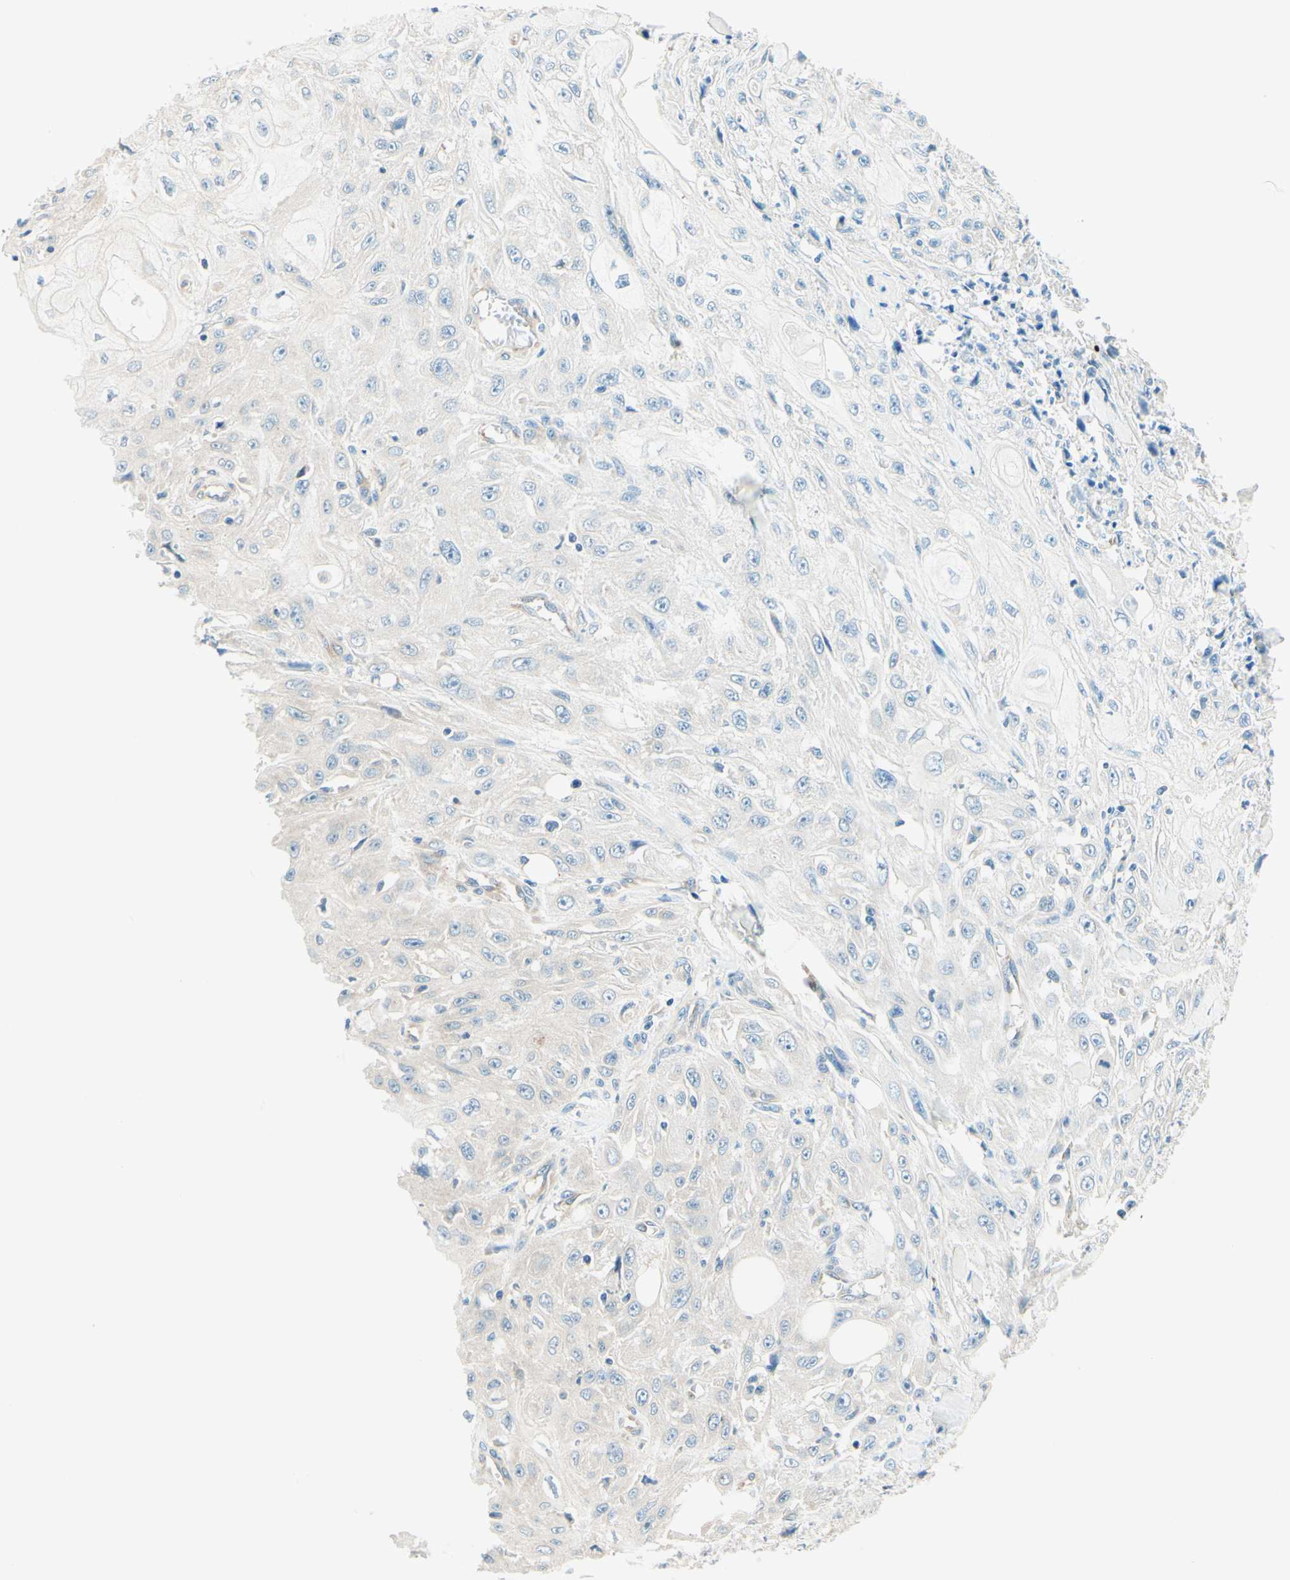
{"staining": {"intensity": "negative", "quantity": "none", "location": "none"}, "tissue": "skin cancer", "cell_type": "Tumor cells", "image_type": "cancer", "snomed": [{"axis": "morphology", "description": "Squamous cell carcinoma, NOS"}, {"axis": "morphology", "description": "Squamous cell carcinoma, metastatic, NOS"}, {"axis": "topography", "description": "Skin"}, {"axis": "topography", "description": "Lymph node"}], "caption": "The image exhibits no significant expression in tumor cells of squamous cell carcinoma (skin).", "gene": "TAOK2", "patient": {"sex": "male", "age": 75}}